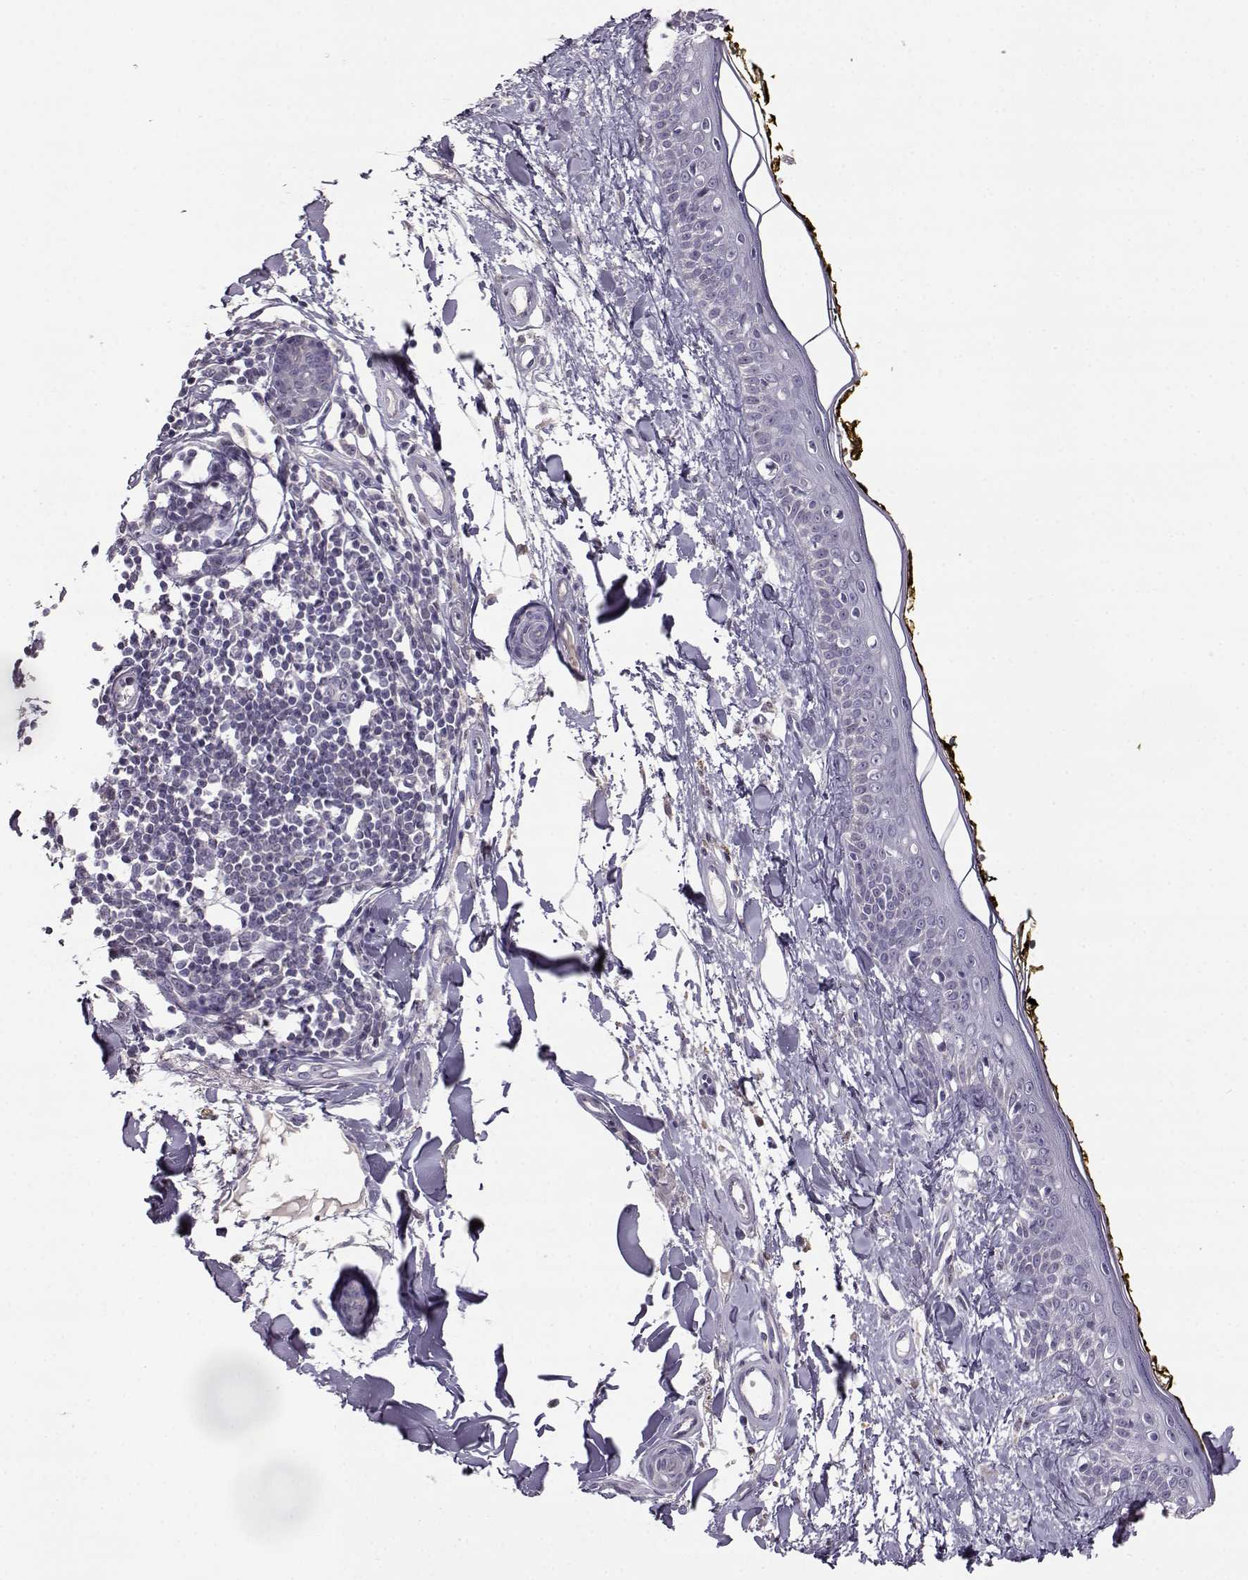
{"staining": {"intensity": "negative", "quantity": "none", "location": "none"}, "tissue": "skin", "cell_type": "Fibroblasts", "image_type": "normal", "snomed": [{"axis": "morphology", "description": "Normal tissue, NOS"}, {"axis": "topography", "description": "Skin"}], "caption": "The immunohistochemistry (IHC) micrograph has no significant expression in fibroblasts of skin.", "gene": "AKR1B1", "patient": {"sex": "male", "age": 76}}